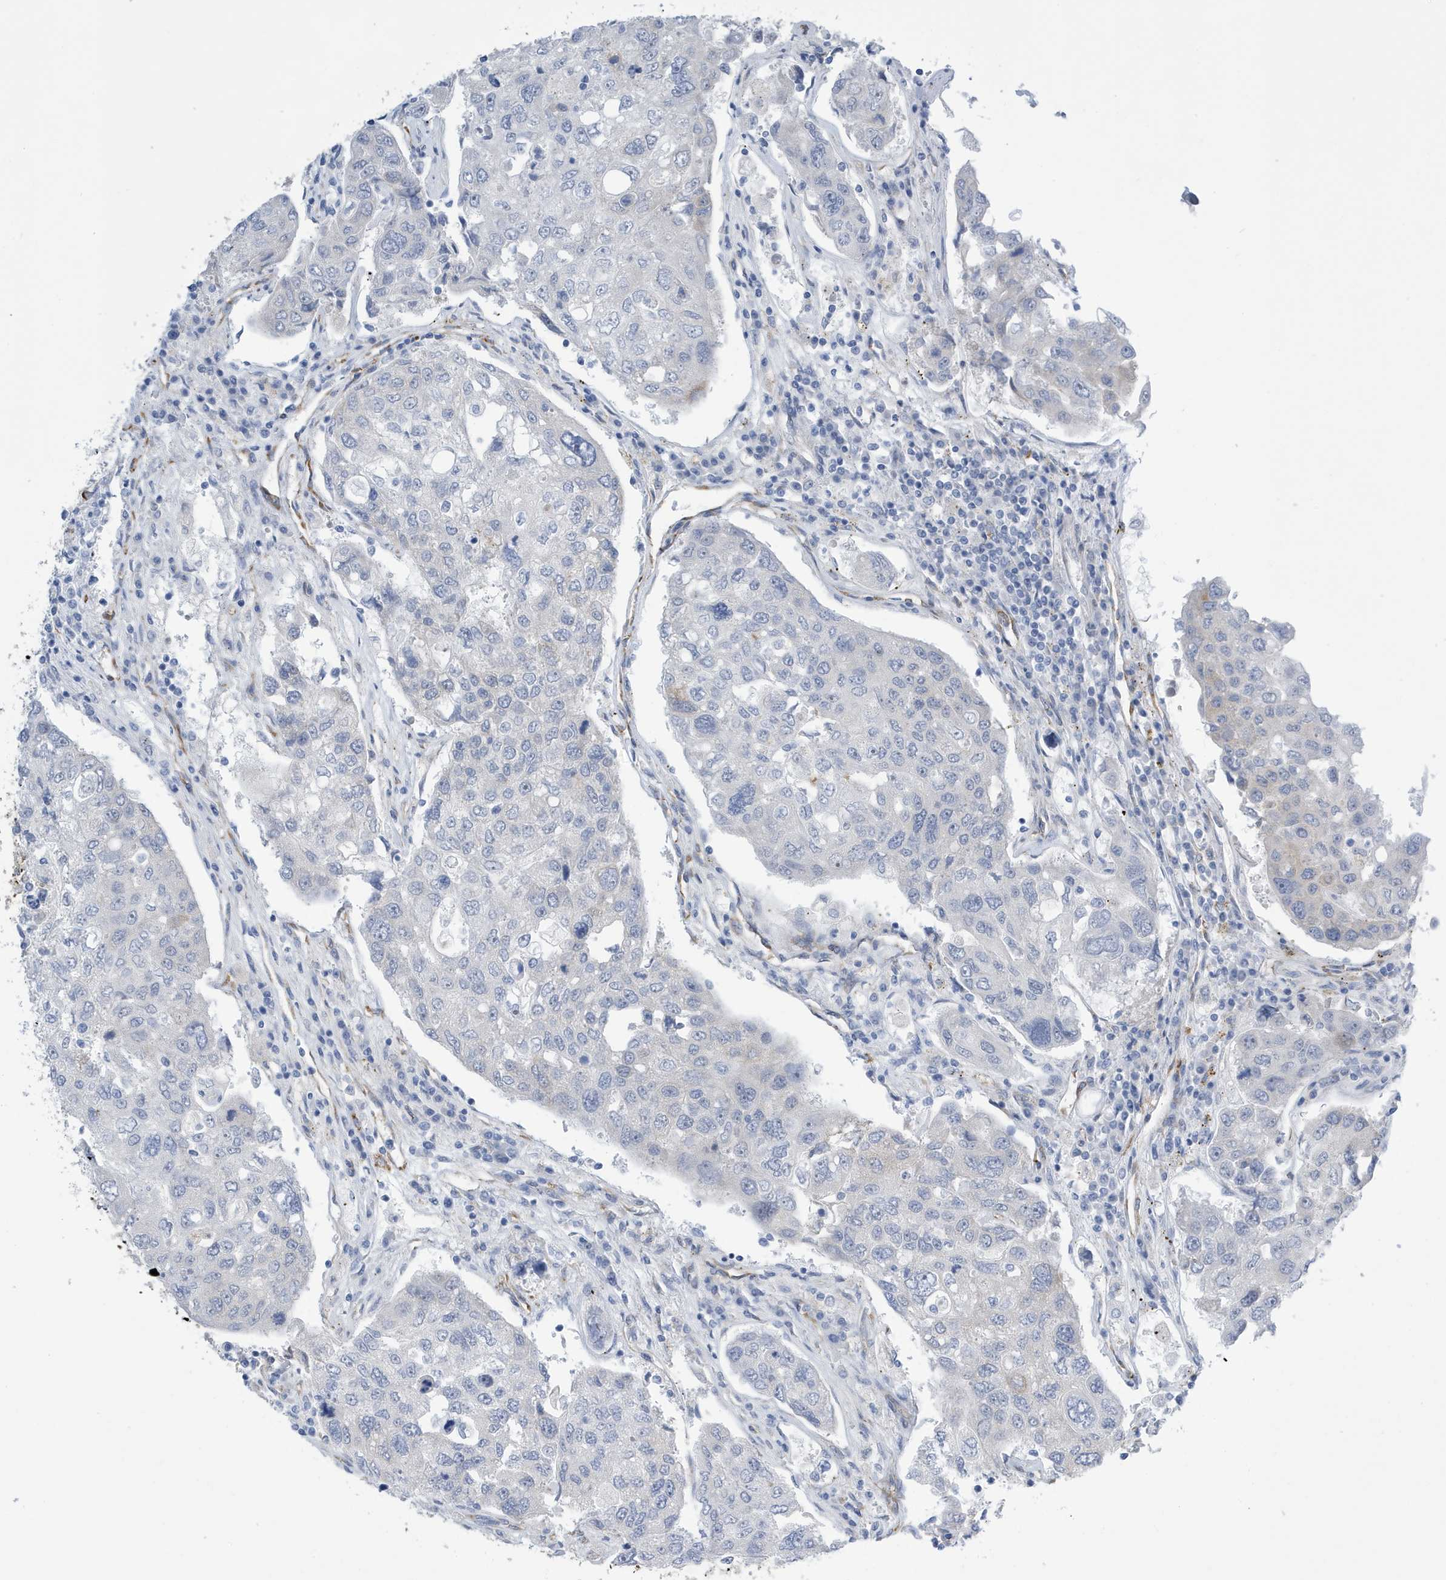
{"staining": {"intensity": "negative", "quantity": "none", "location": "none"}, "tissue": "urothelial cancer", "cell_type": "Tumor cells", "image_type": "cancer", "snomed": [{"axis": "morphology", "description": "Urothelial carcinoma, High grade"}, {"axis": "topography", "description": "Lymph node"}, {"axis": "topography", "description": "Urinary bladder"}], "caption": "Urothelial carcinoma (high-grade) stained for a protein using immunohistochemistry shows no staining tumor cells.", "gene": "SEMA3F", "patient": {"sex": "male", "age": 51}}